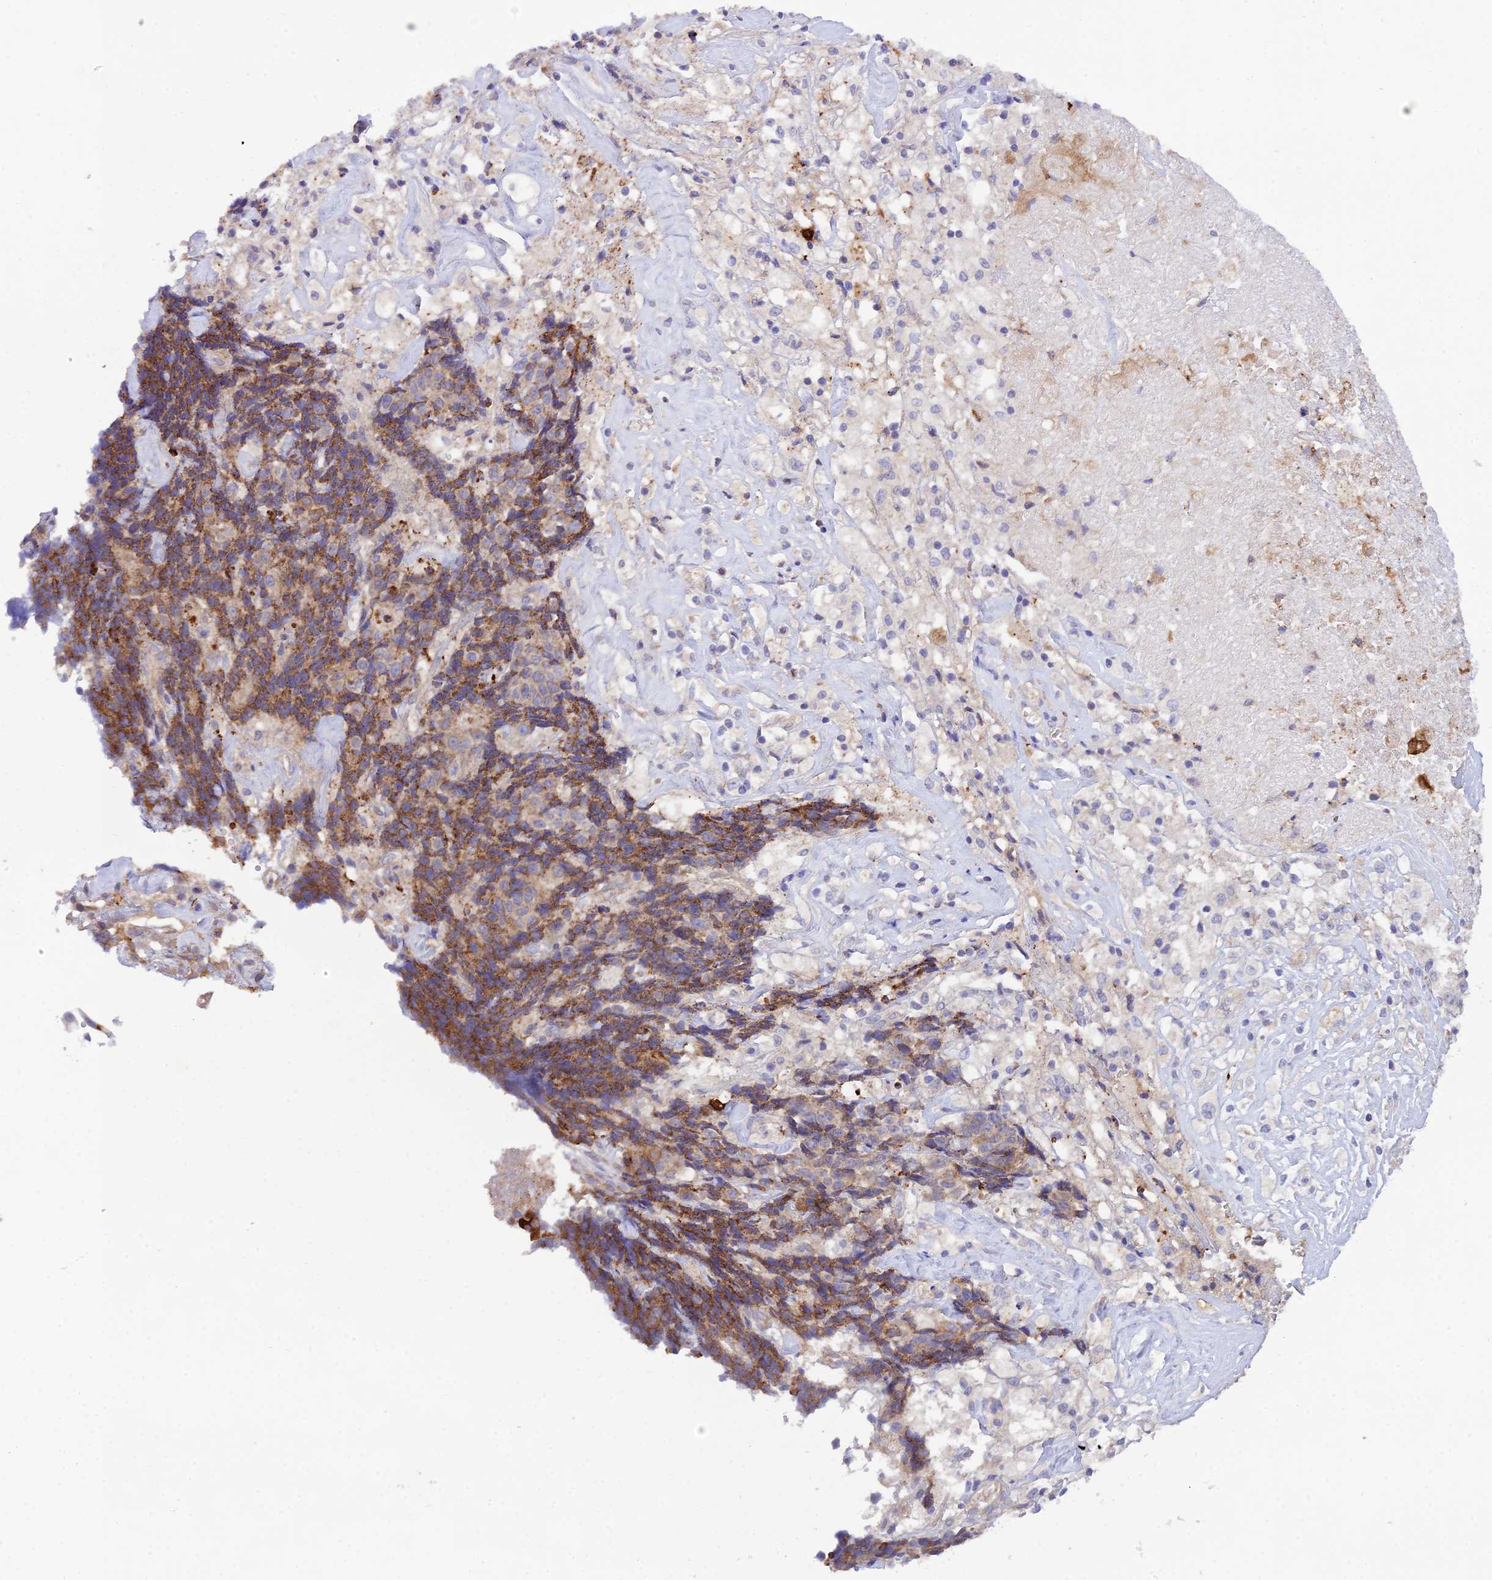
{"staining": {"intensity": "moderate", "quantity": "25%-75%", "location": "cytoplasmic/membranous"}, "tissue": "ovarian cancer", "cell_type": "Tumor cells", "image_type": "cancer", "snomed": [{"axis": "morphology", "description": "Carcinoma, endometroid"}, {"axis": "topography", "description": "Ovary"}], "caption": "Moderate cytoplasmic/membranous expression is present in about 25%-75% of tumor cells in ovarian endometroid carcinoma.", "gene": "TRIM43B", "patient": {"sex": "female", "age": 42}}